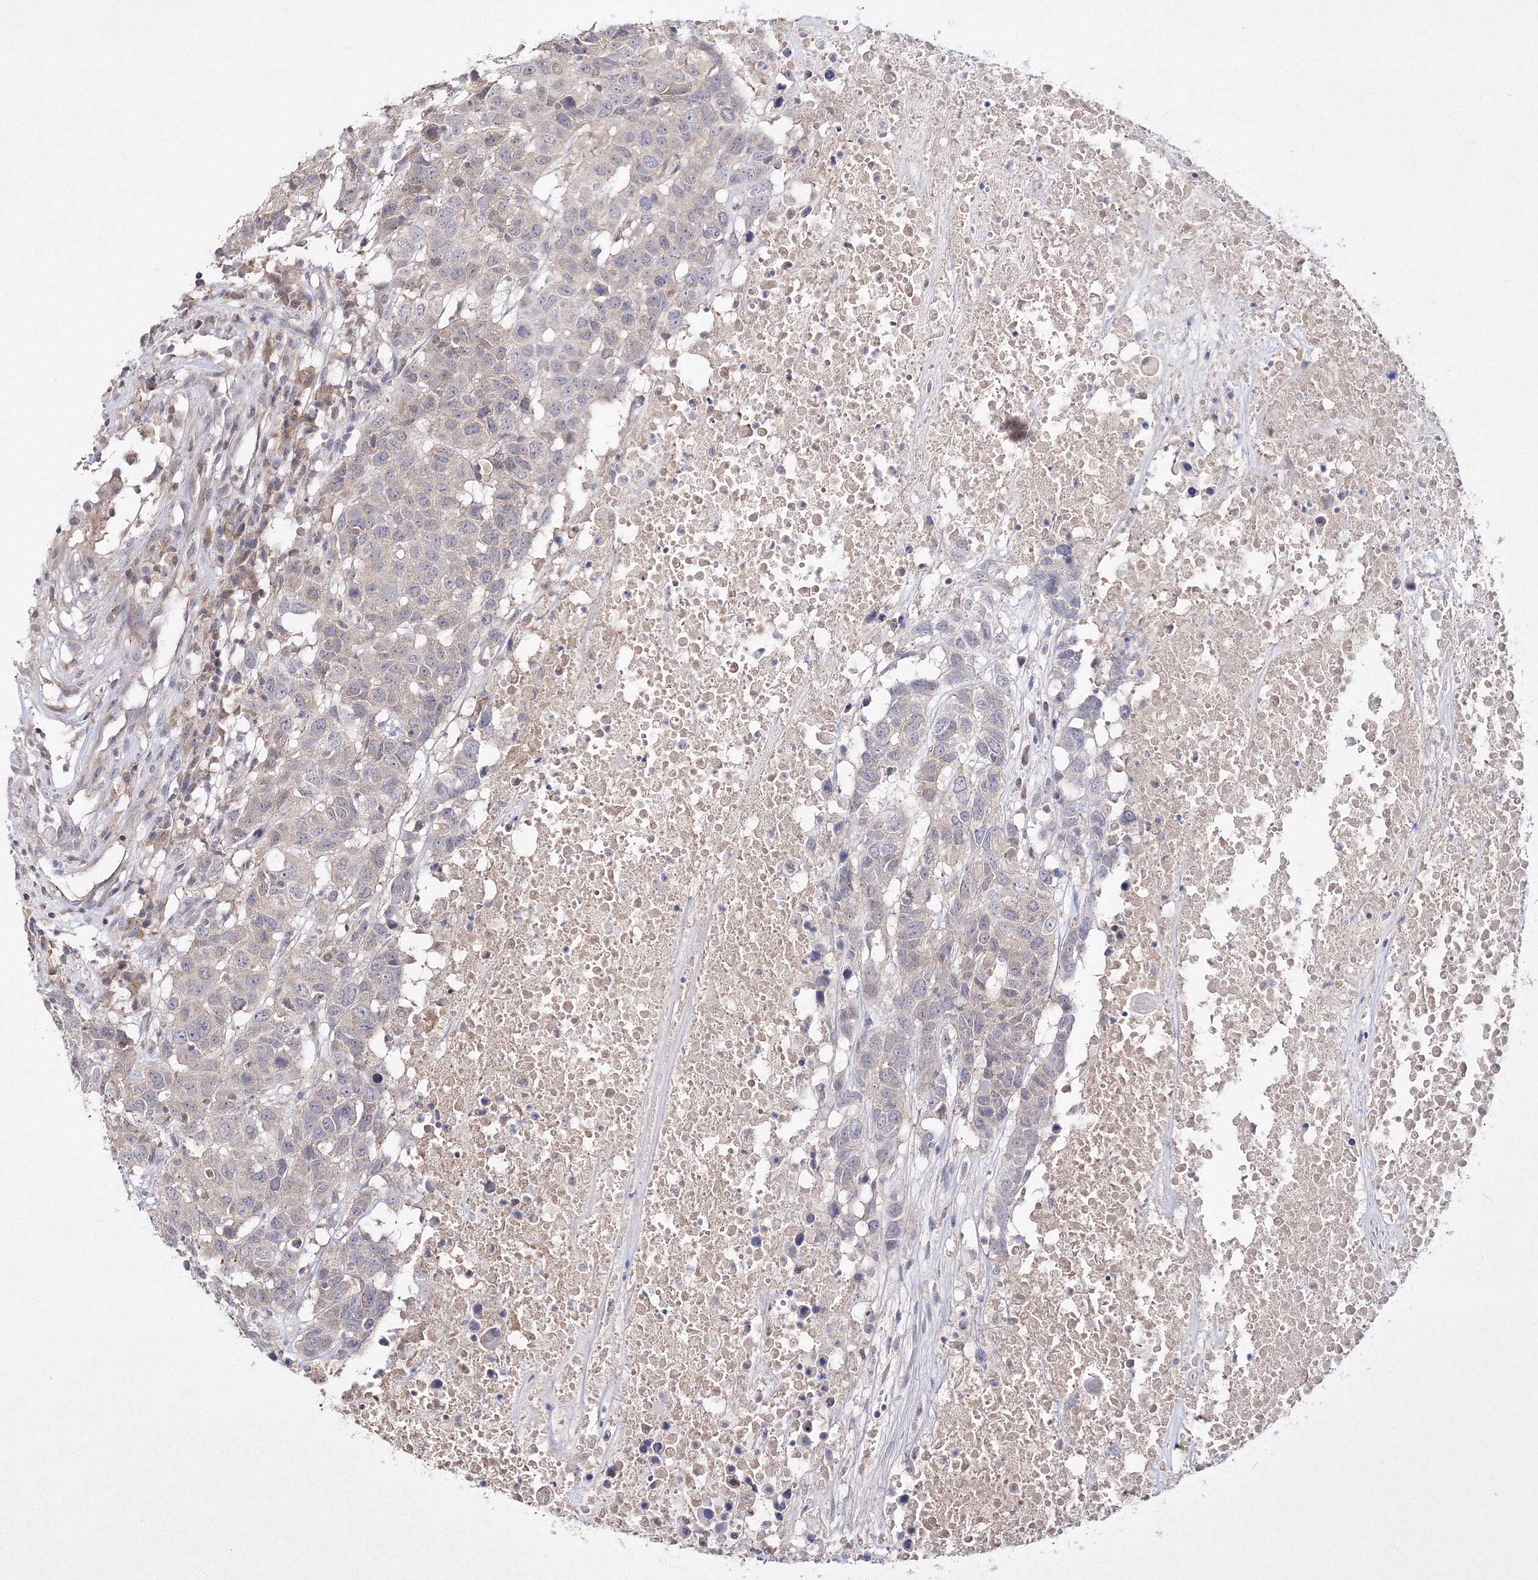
{"staining": {"intensity": "negative", "quantity": "none", "location": "none"}, "tissue": "head and neck cancer", "cell_type": "Tumor cells", "image_type": "cancer", "snomed": [{"axis": "morphology", "description": "Squamous cell carcinoma, NOS"}, {"axis": "topography", "description": "Head-Neck"}], "caption": "Immunohistochemistry photomicrograph of squamous cell carcinoma (head and neck) stained for a protein (brown), which demonstrates no positivity in tumor cells. (Brightfield microscopy of DAB IHC at high magnification).", "gene": "NEU4", "patient": {"sex": "male", "age": 66}}